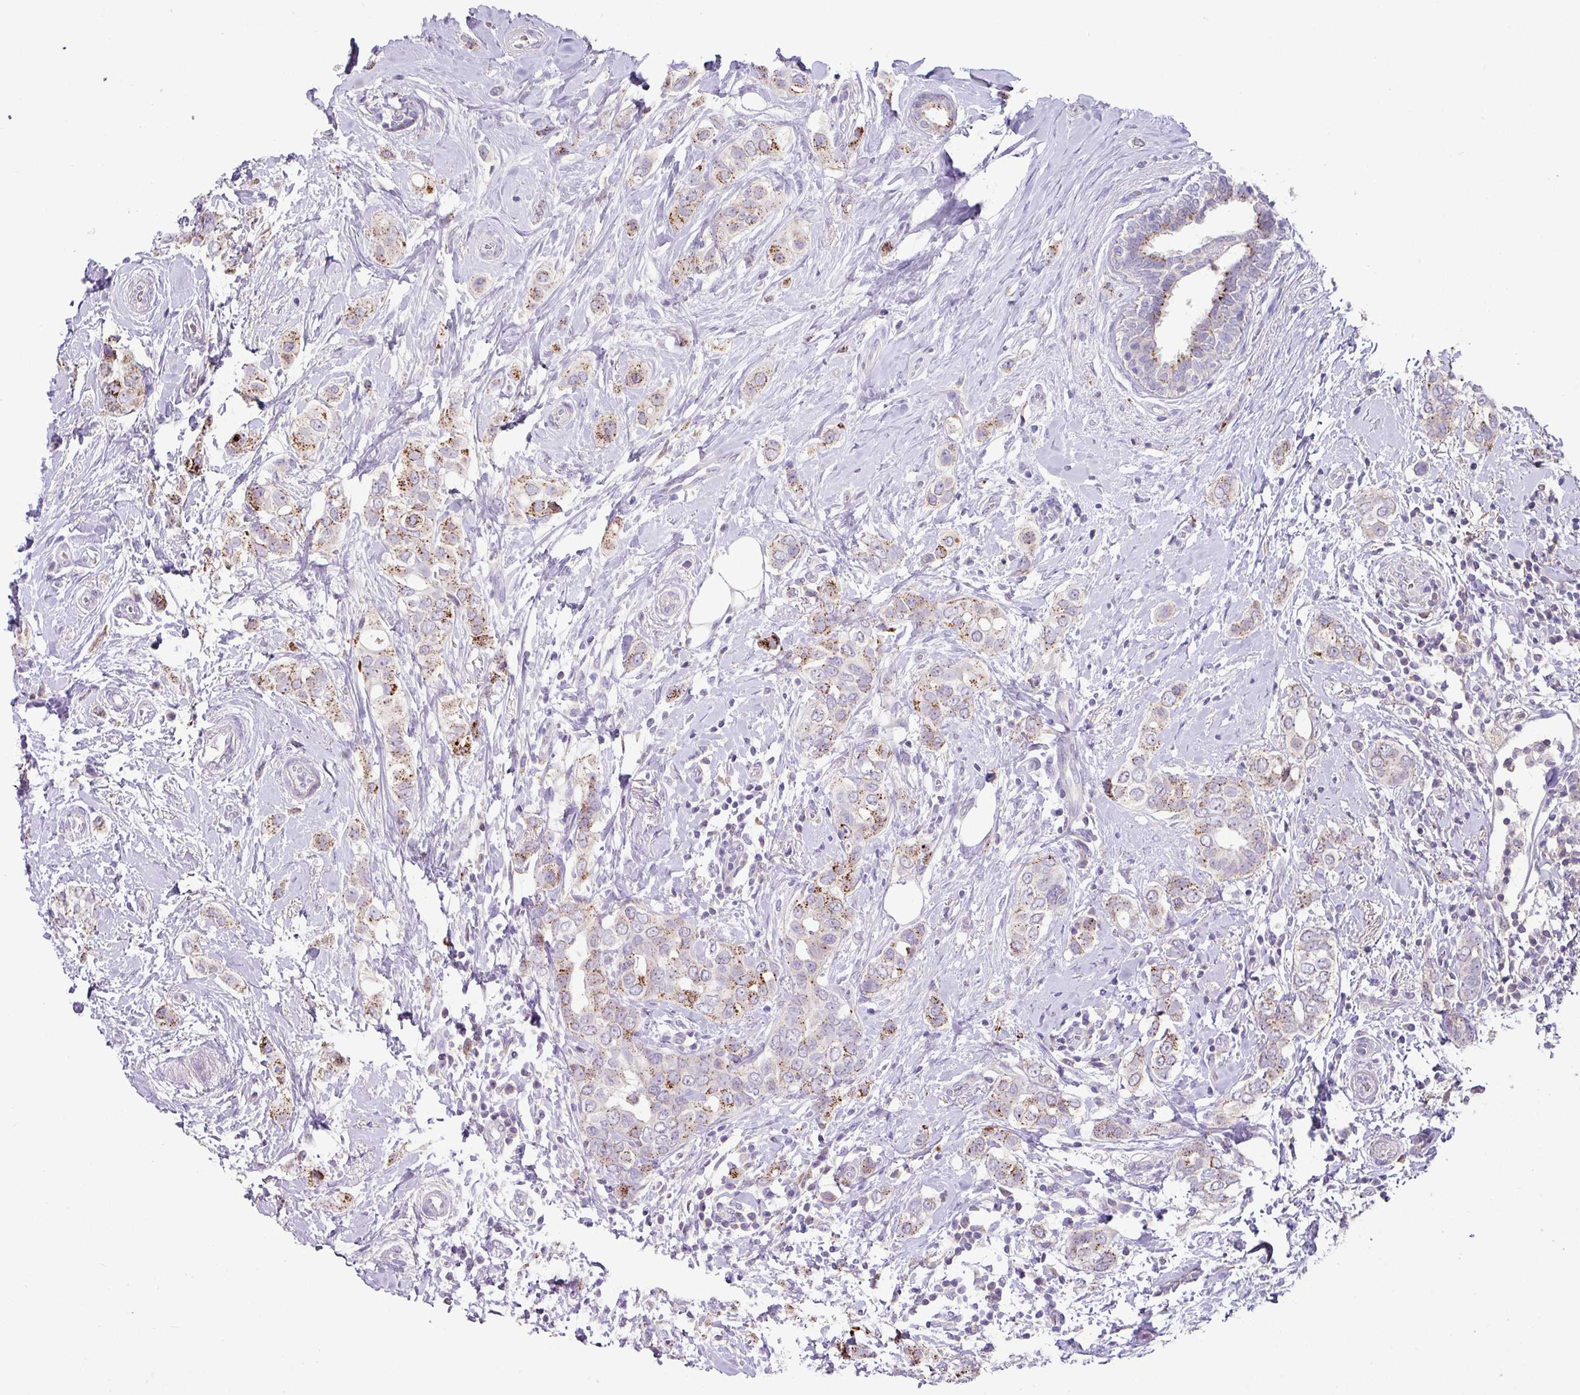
{"staining": {"intensity": "moderate", "quantity": "25%-75%", "location": "cytoplasmic/membranous"}, "tissue": "breast cancer", "cell_type": "Tumor cells", "image_type": "cancer", "snomed": [{"axis": "morphology", "description": "Lobular carcinoma"}, {"axis": "topography", "description": "Breast"}], "caption": "Brown immunohistochemical staining in lobular carcinoma (breast) displays moderate cytoplasmic/membranous staining in about 25%-75% of tumor cells. (DAB IHC, brown staining for protein, blue staining for nuclei).", "gene": "PLEKHH3", "patient": {"sex": "female", "age": 51}}